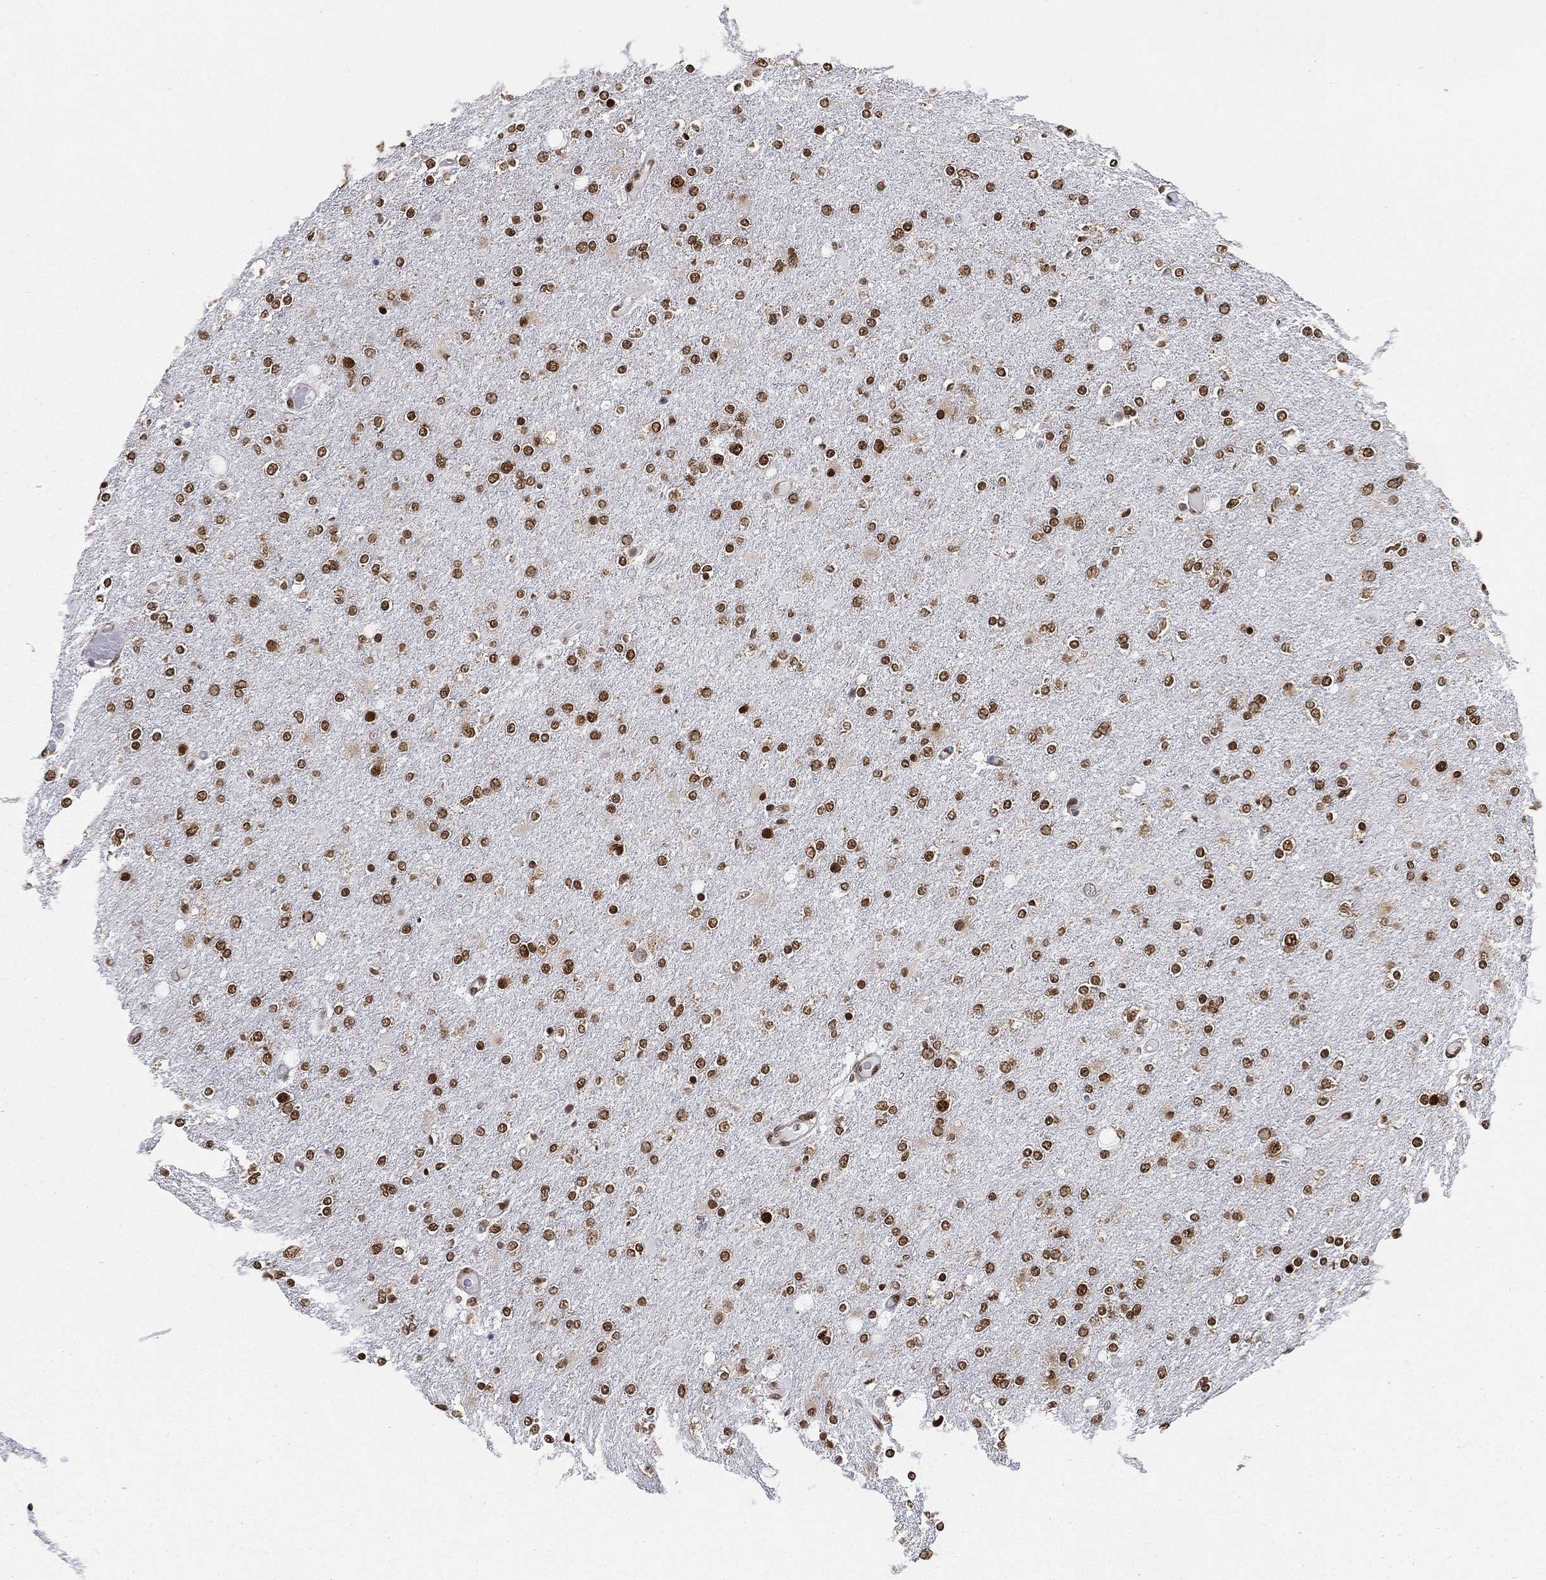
{"staining": {"intensity": "strong", "quantity": ">75%", "location": "nuclear"}, "tissue": "glioma", "cell_type": "Tumor cells", "image_type": "cancer", "snomed": [{"axis": "morphology", "description": "Glioma, malignant, High grade"}, {"axis": "topography", "description": "Cerebral cortex"}], "caption": "An immunohistochemistry (IHC) image of neoplastic tissue is shown. Protein staining in brown labels strong nuclear positivity in malignant high-grade glioma within tumor cells. The protein of interest is shown in brown color, while the nuclei are stained blue.", "gene": "FUBP3", "patient": {"sex": "male", "age": 70}}